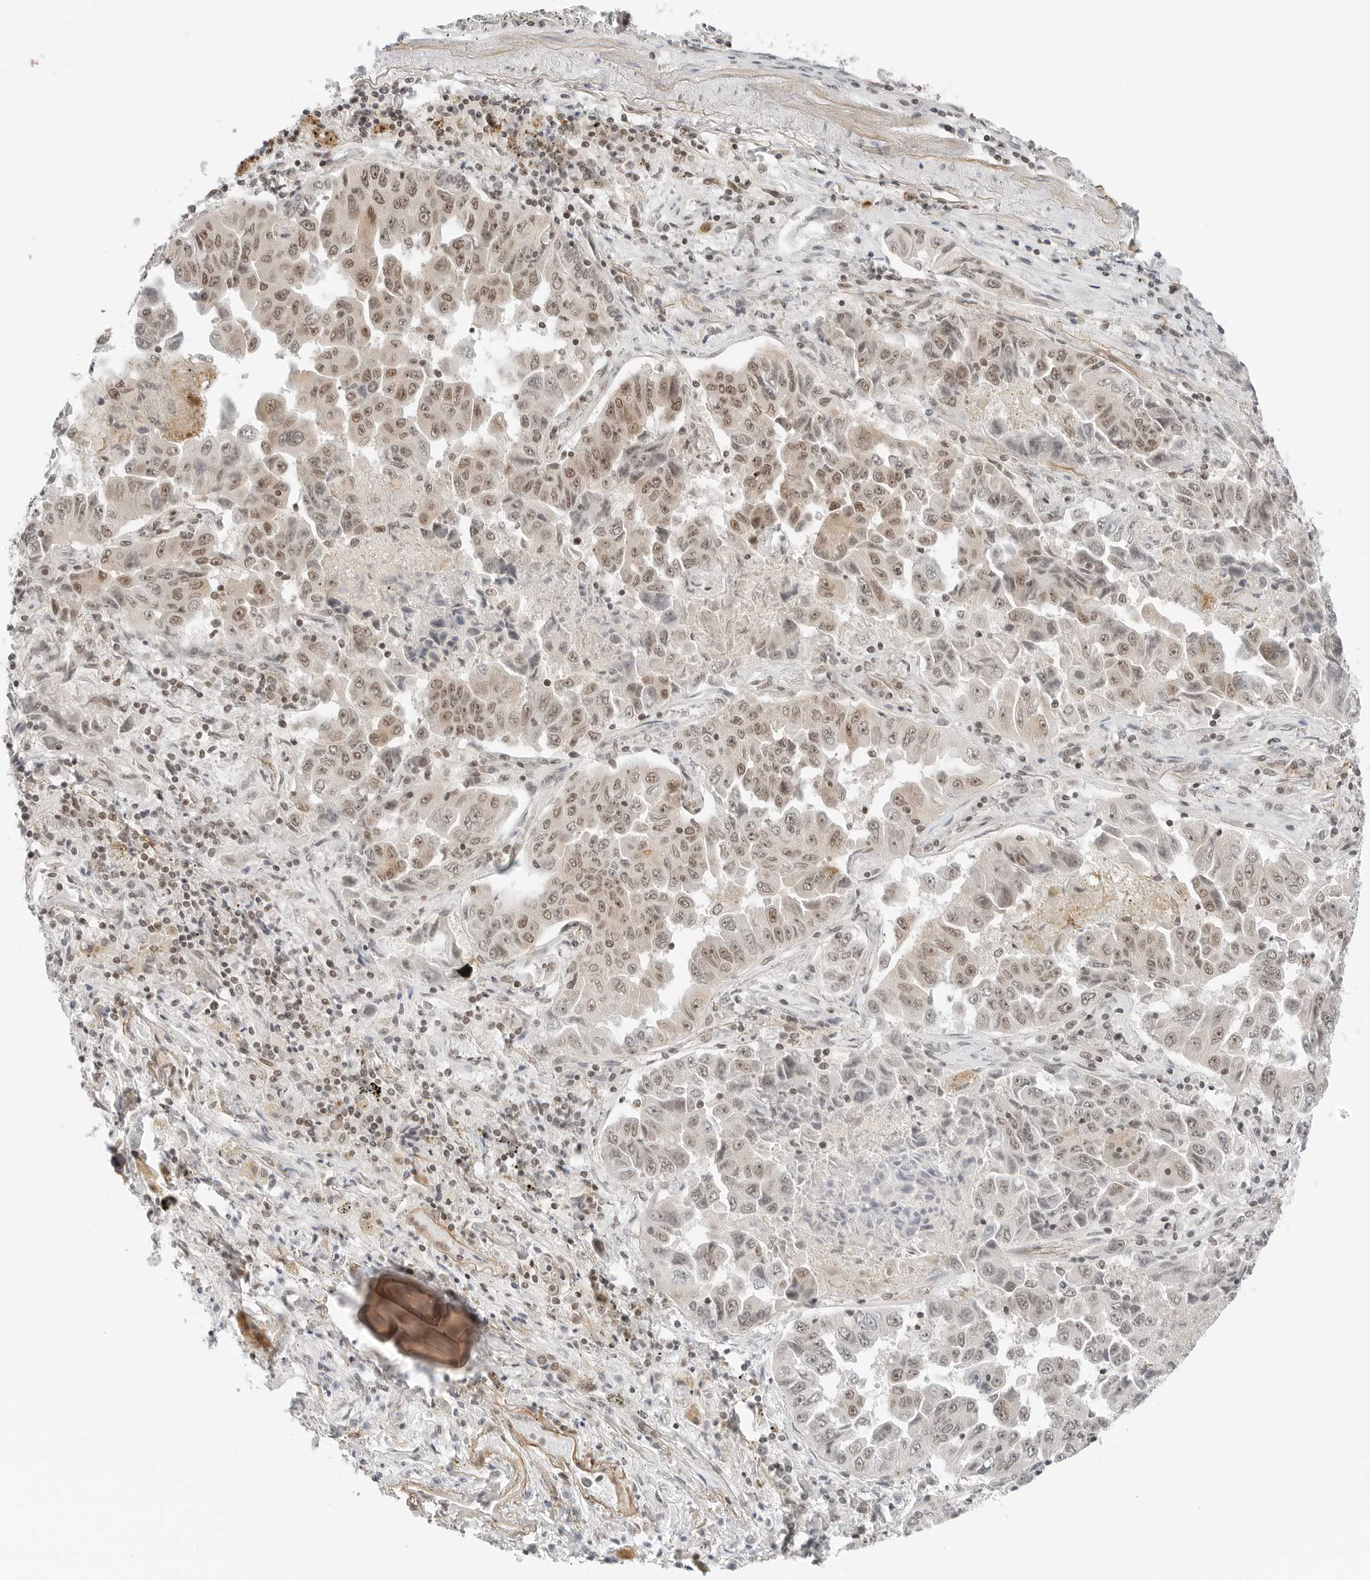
{"staining": {"intensity": "moderate", "quantity": ">75%", "location": "nuclear"}, "tissue": "lung cancer", "cell_type": "Tumor cells", "image_type": "cancer", "snomed": [{"axis": "morphology", "description": "Adenocarcinoma, NOS"}, {"axis": "topography", "description": "Lung"}], "caption": "Protein staining reveals moderate nuclear expression in approximately >75% of tumor cells in lung cancer (adenocarcinoma).", "gene": "CRTC2", "patient": {"sex": "female", "age": 51}}